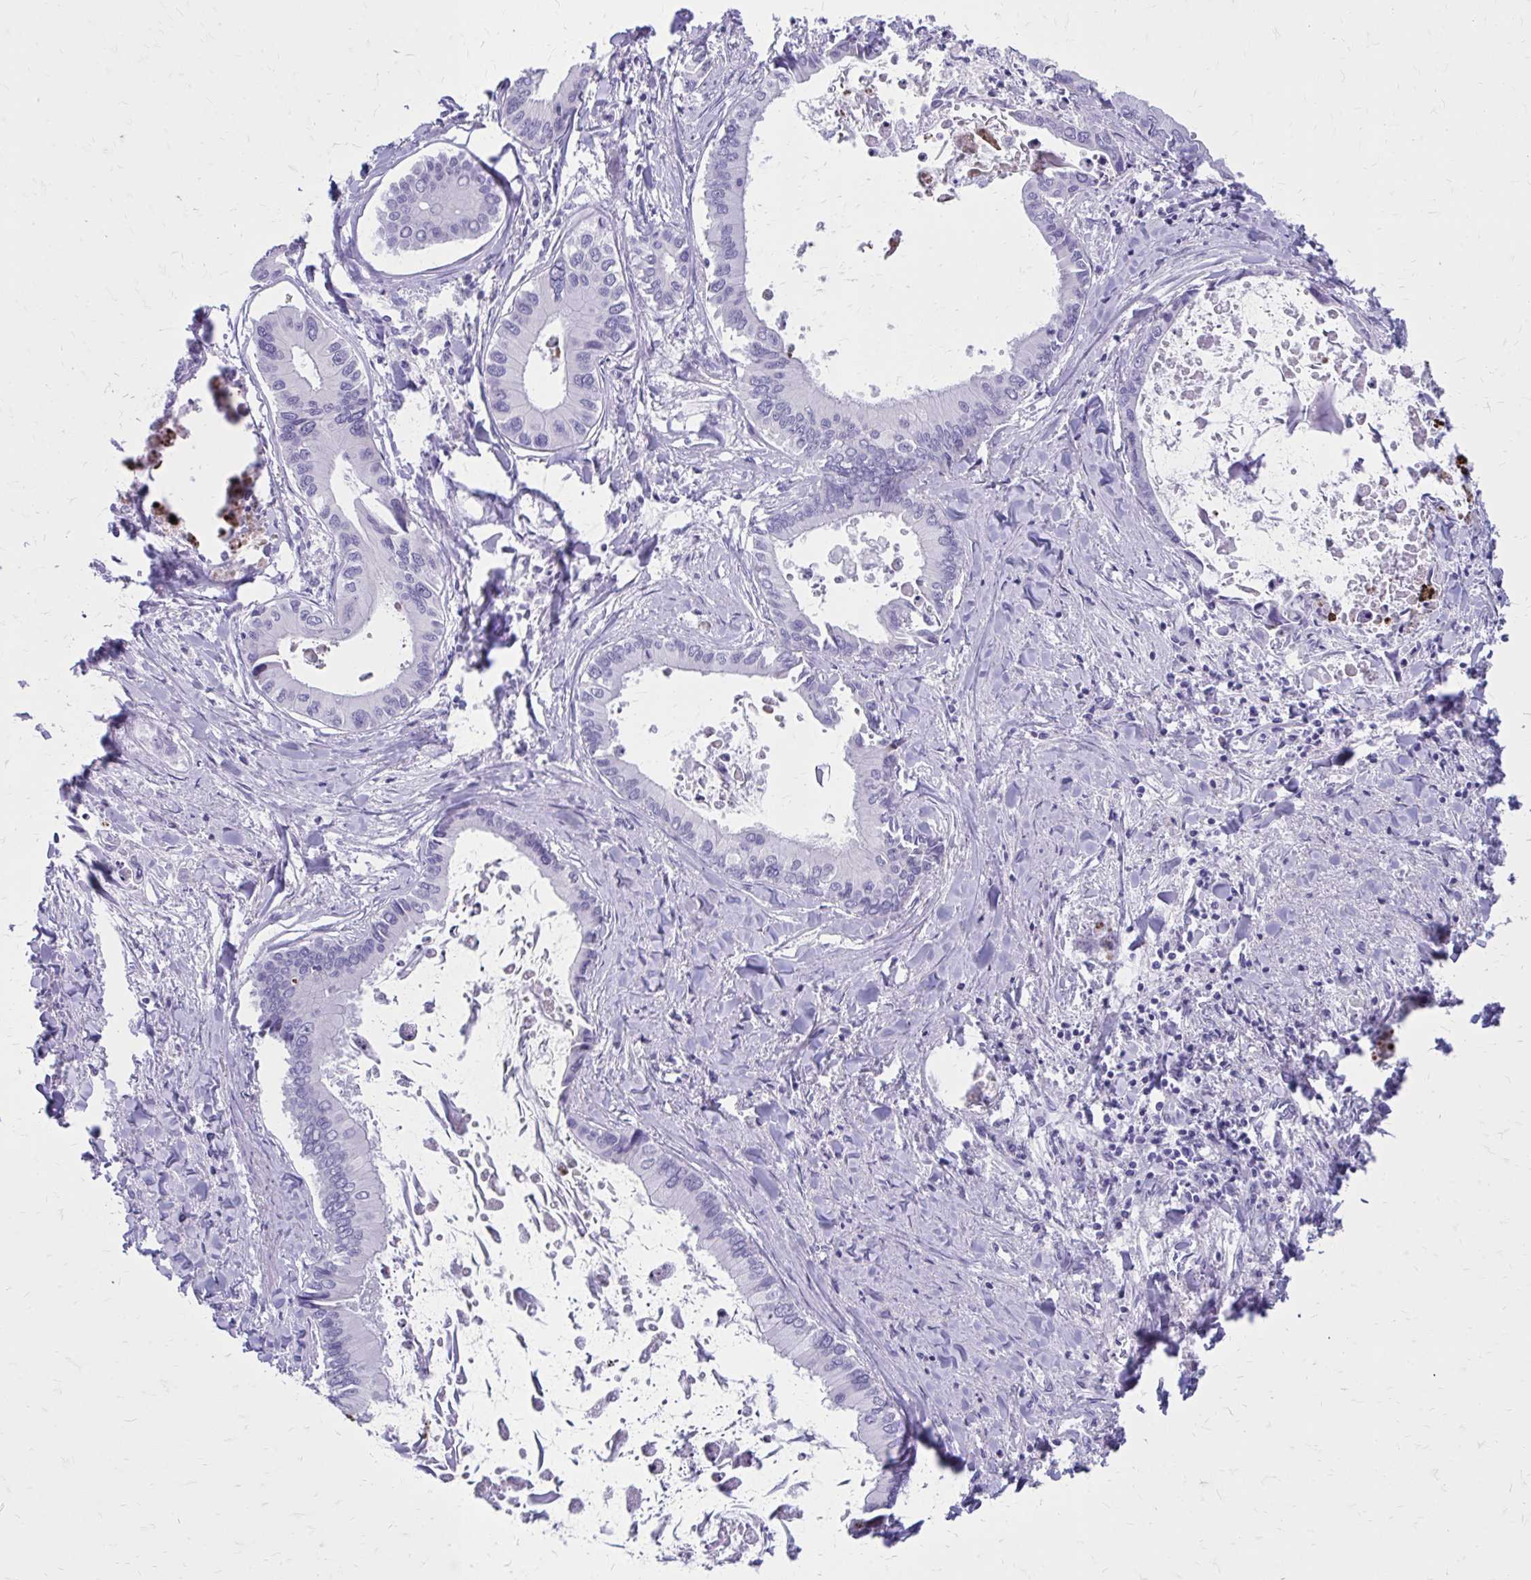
{"staining": {"intensity": "negative", "quantity": "none", "location": "none"}, "tissue": "liver cancer", "cell_type": "Tumor cells", "image_type": "cancer", "snomed": [{"axis": "morphology", "description": "Cholangiocarcinoma"}, {"axis": "topography", "description": "Liver"}], "caption": "Photomicrograph shows no protein positivity in tumor cells of liver cancer tissue.", "gene": "LCN15", "patient": {"sex": "male", "age": 66}}